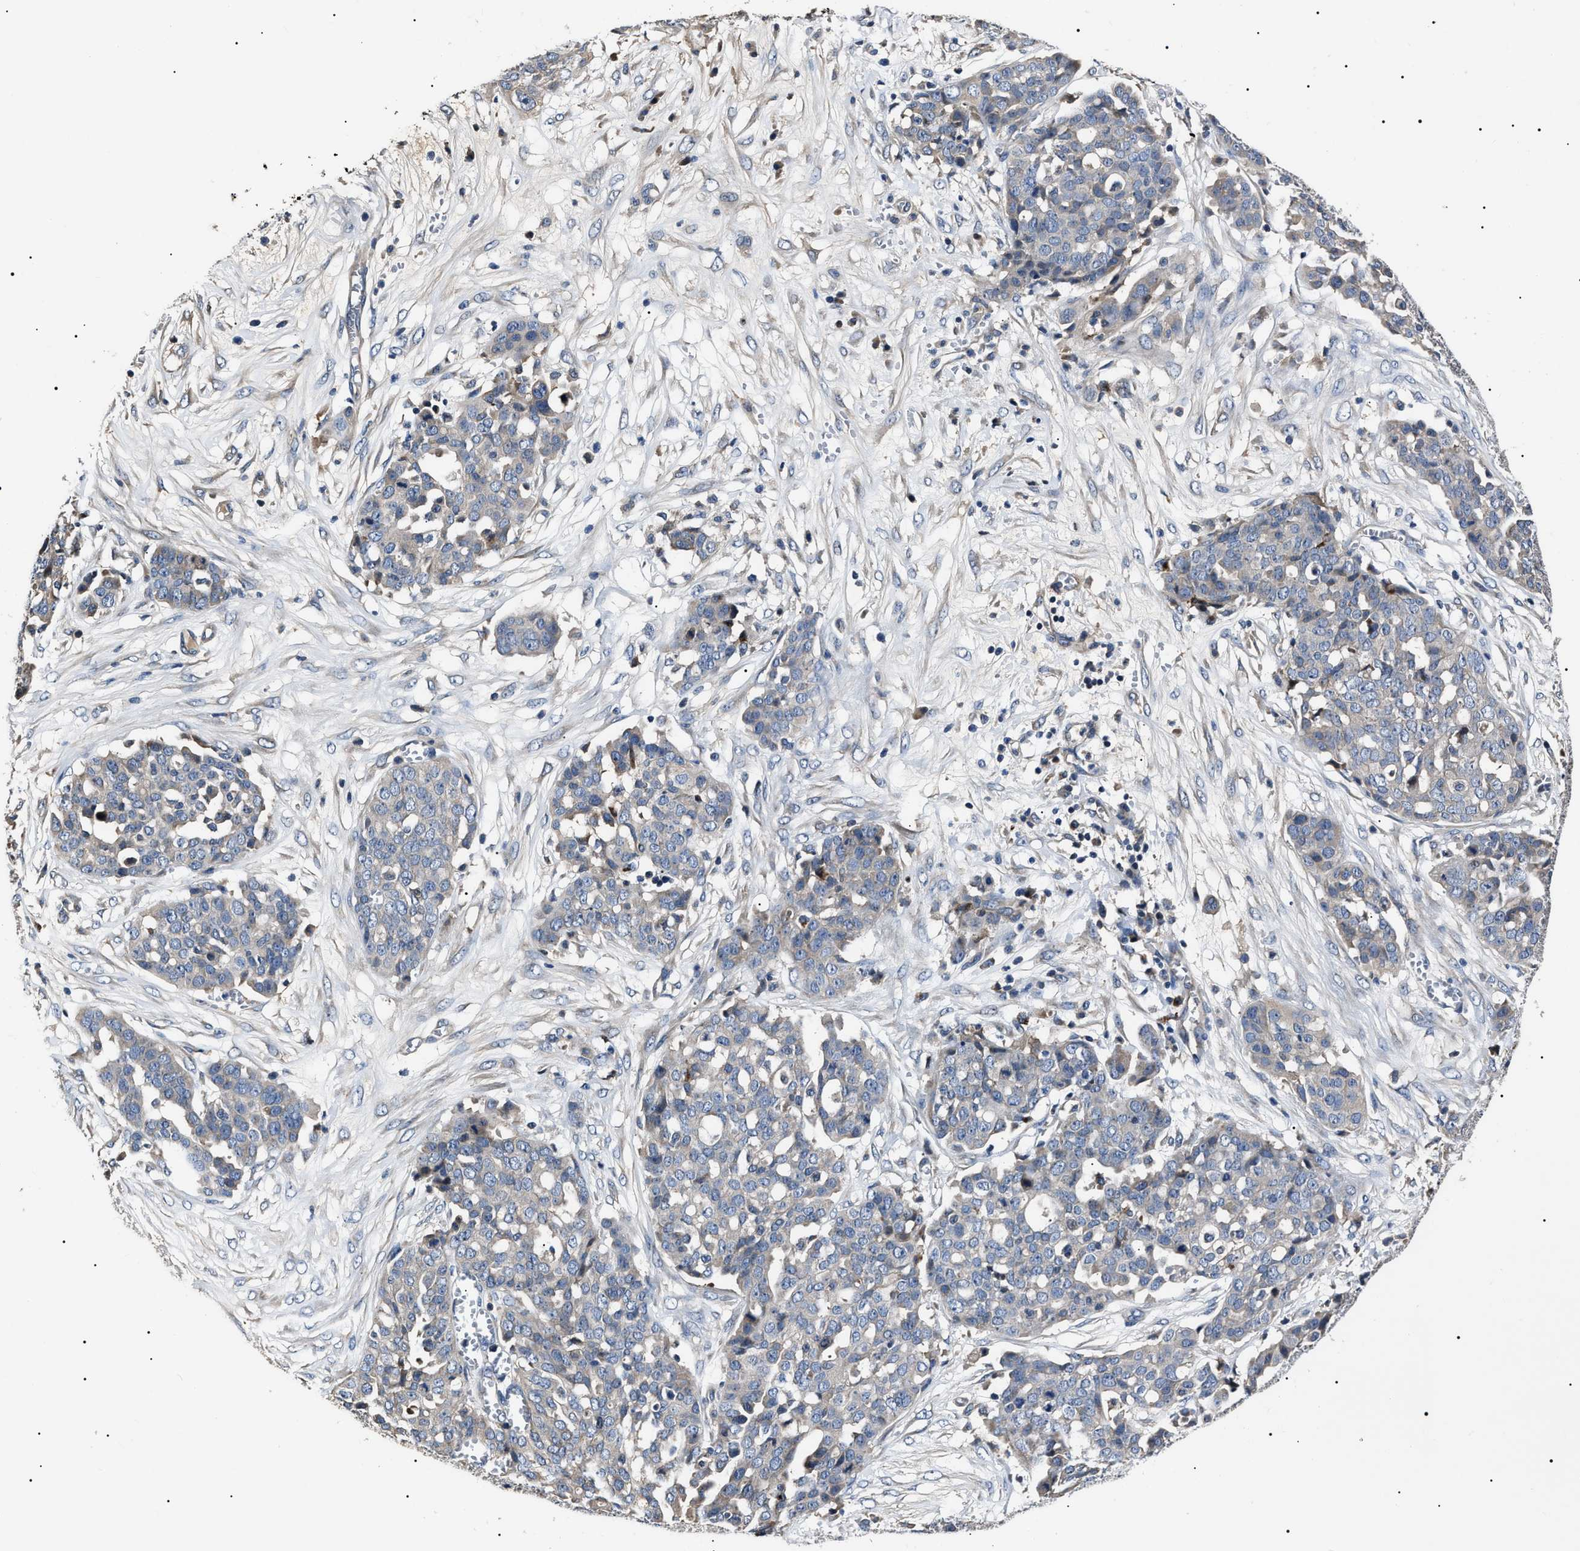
{"staining": {"intensity": "negative", "quantity": "none", "location": "none"}, "tissue": "ovarian cancer", "cell_type": "Tumor cells", "image_type": "cancer", "snomed": [{"axis": "morphology", "description": "Cystadenocarcinoma, serous, NOS"}, {"axis": "topography", "description": "Soft tissue"}, {"axis": "topography", "description": "Ovary"}], "caption": "The micrograph reveals no staining of tumor cells in serous cystadenocarcinoma (ovarian). (DAB (3,3'-diaminobenzidine) immunohistochemistry (IHC), high magnification).", "gene": "IFT81", "patient": {"sex": "female", "age": 57}}